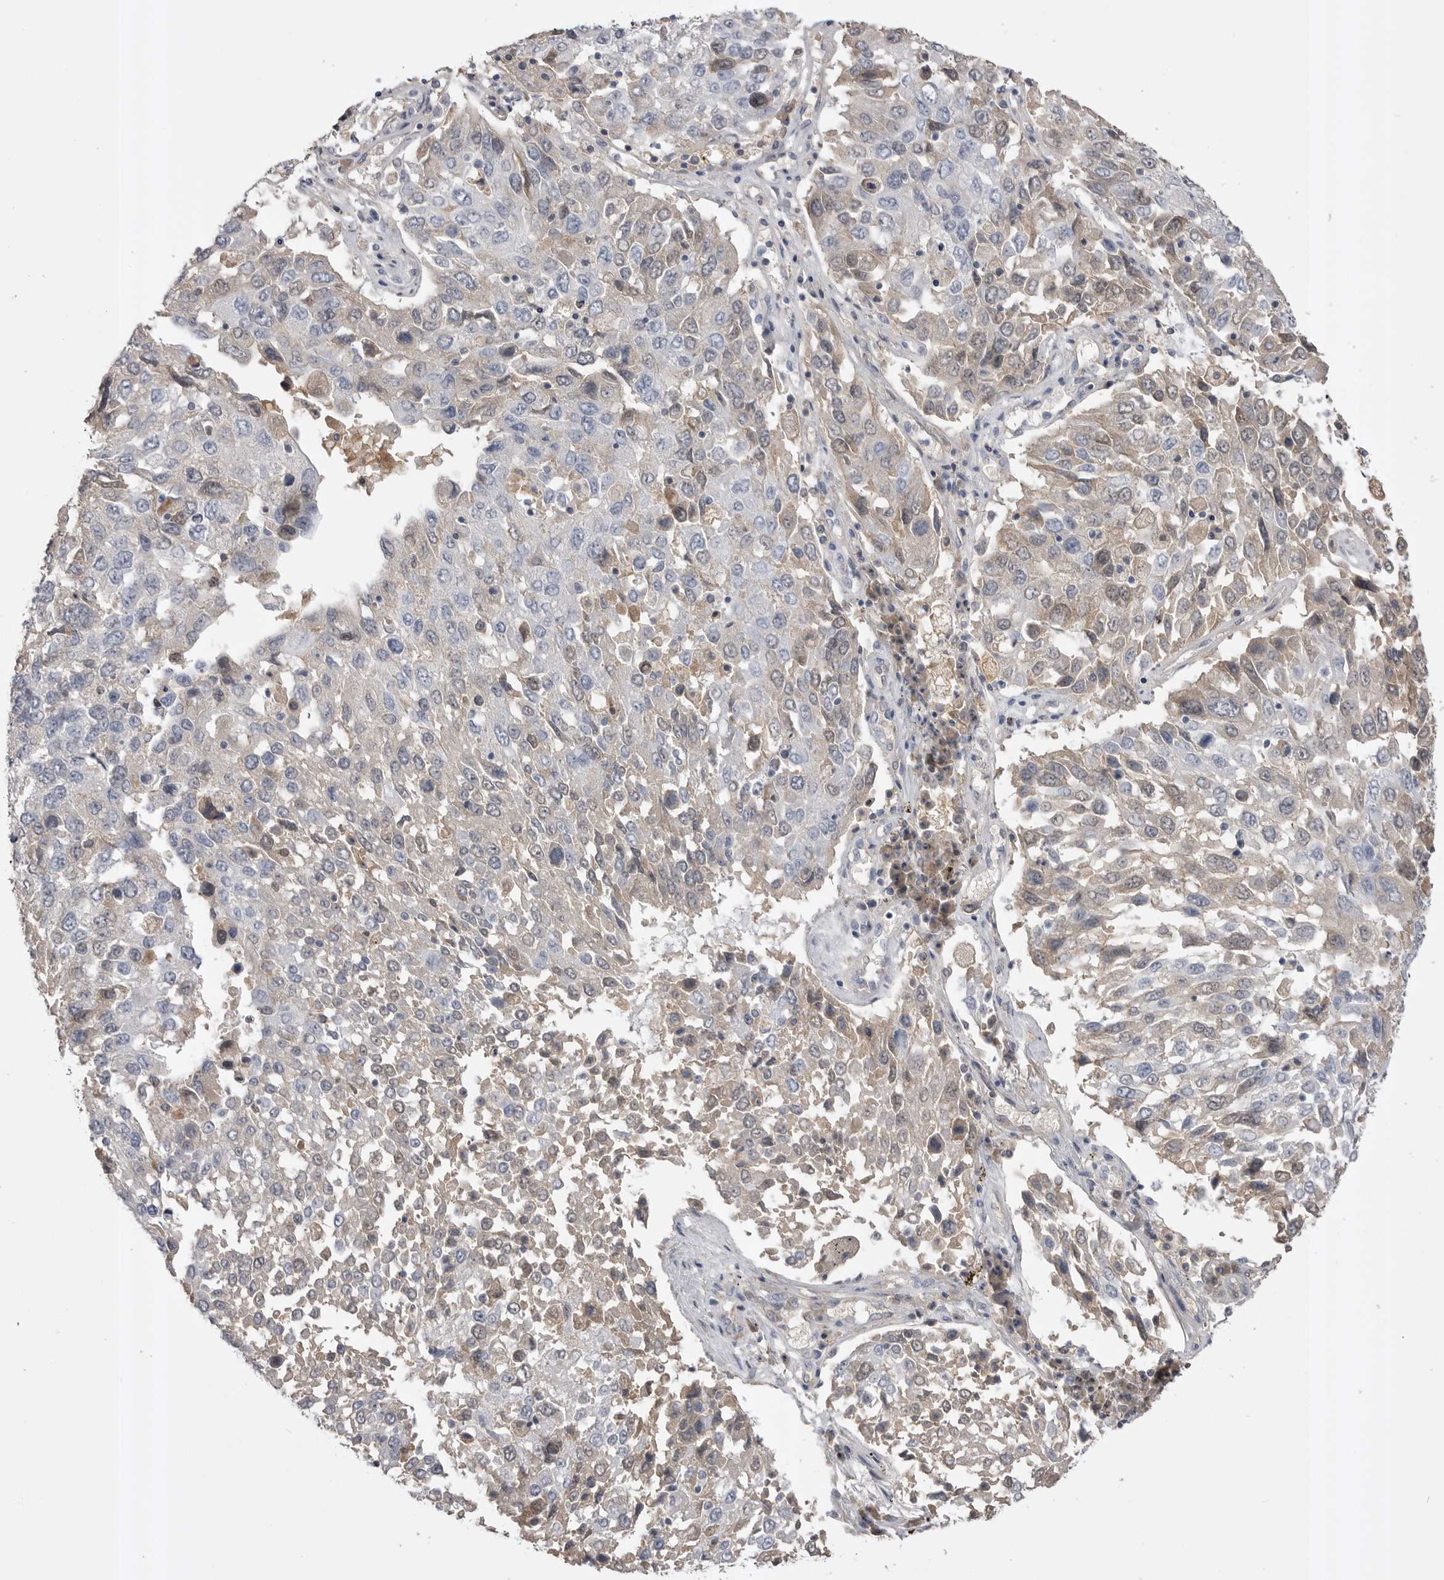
{"staining": {"intensity": "weak", "quantity": "<25%", "location": "cytoplasmic/membranous"}, "tissue": "lung cancer", "cell_type": "Tumor cells", "image_type": "cancer", "snomed": [{"axis": "morphology", "description": "Squamous cell carcinoma, NOS"}, {"axis": "topography", "description": "Lung"}], "caption": "This is an immunohistochemistry (IHC) histopathology image of human lung squamous cell carcinoma. There is no expression in tumor cells.", "gene": "AHSG", "patient": {"sex": "male", "age": 65}}